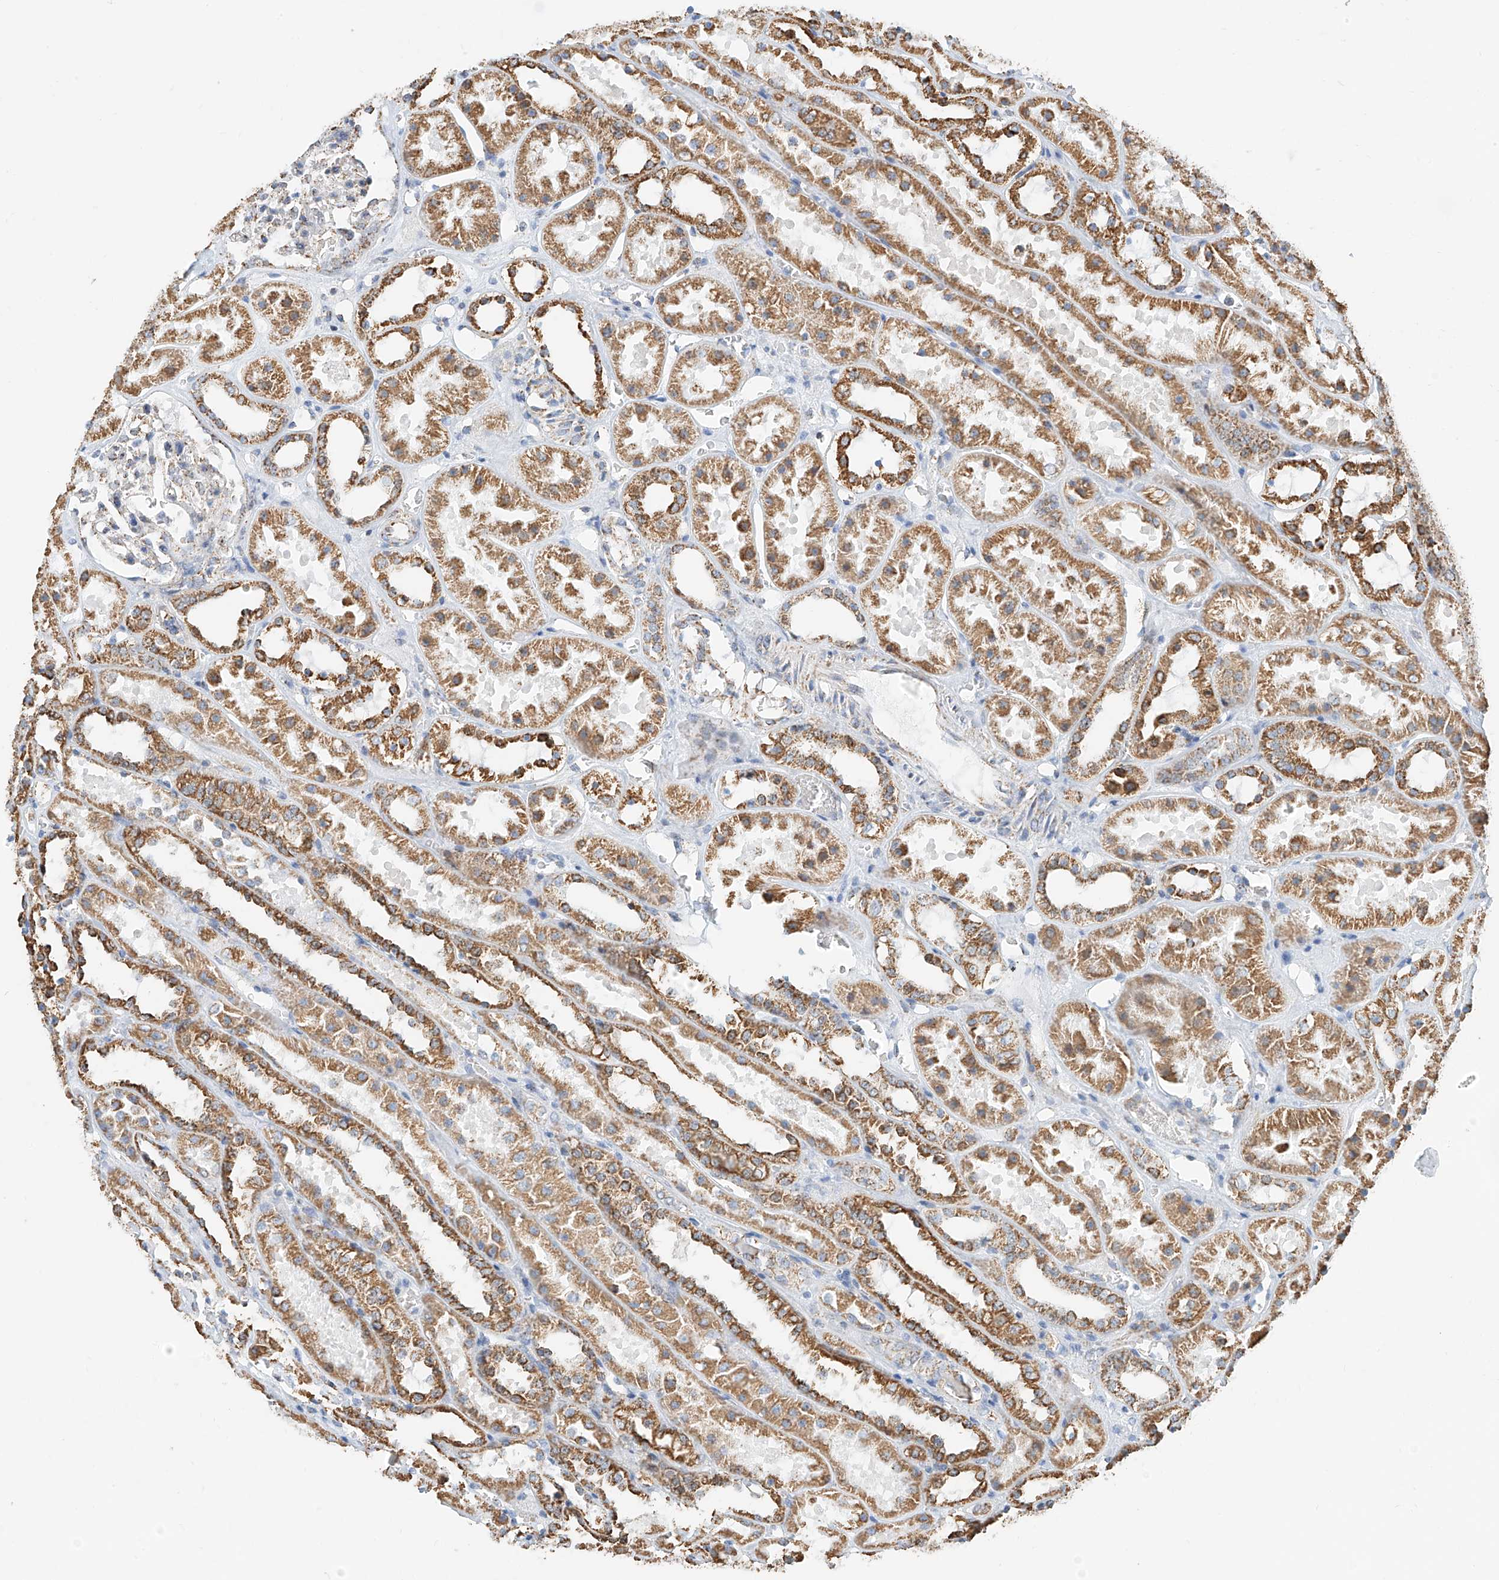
{"staining": {"intensity": "weak", "quantity": "<25%", "location": "cytoplasmic/membranous"}, "tissue": "kidney", "cell_type": "Cells in glomeruli", "image_type": "normal", "snomed": [{"axis": "morphology", "description": "Normal tissue, NOS"}, {"axis": "topography", "description": "Kidney"}], "caption": "Micrograph shows no significant protein positivity in cells in glomeruli of normal kidney. The staining was performed using DAB (3,3'-diaminobenzidine) to visualize the protein expression in brown, while the nuclei were stained in blue with hematoxylin (Magnification: 20x).", "gene": "NALCN", "patient": {"sex": "female", "age": 41}}